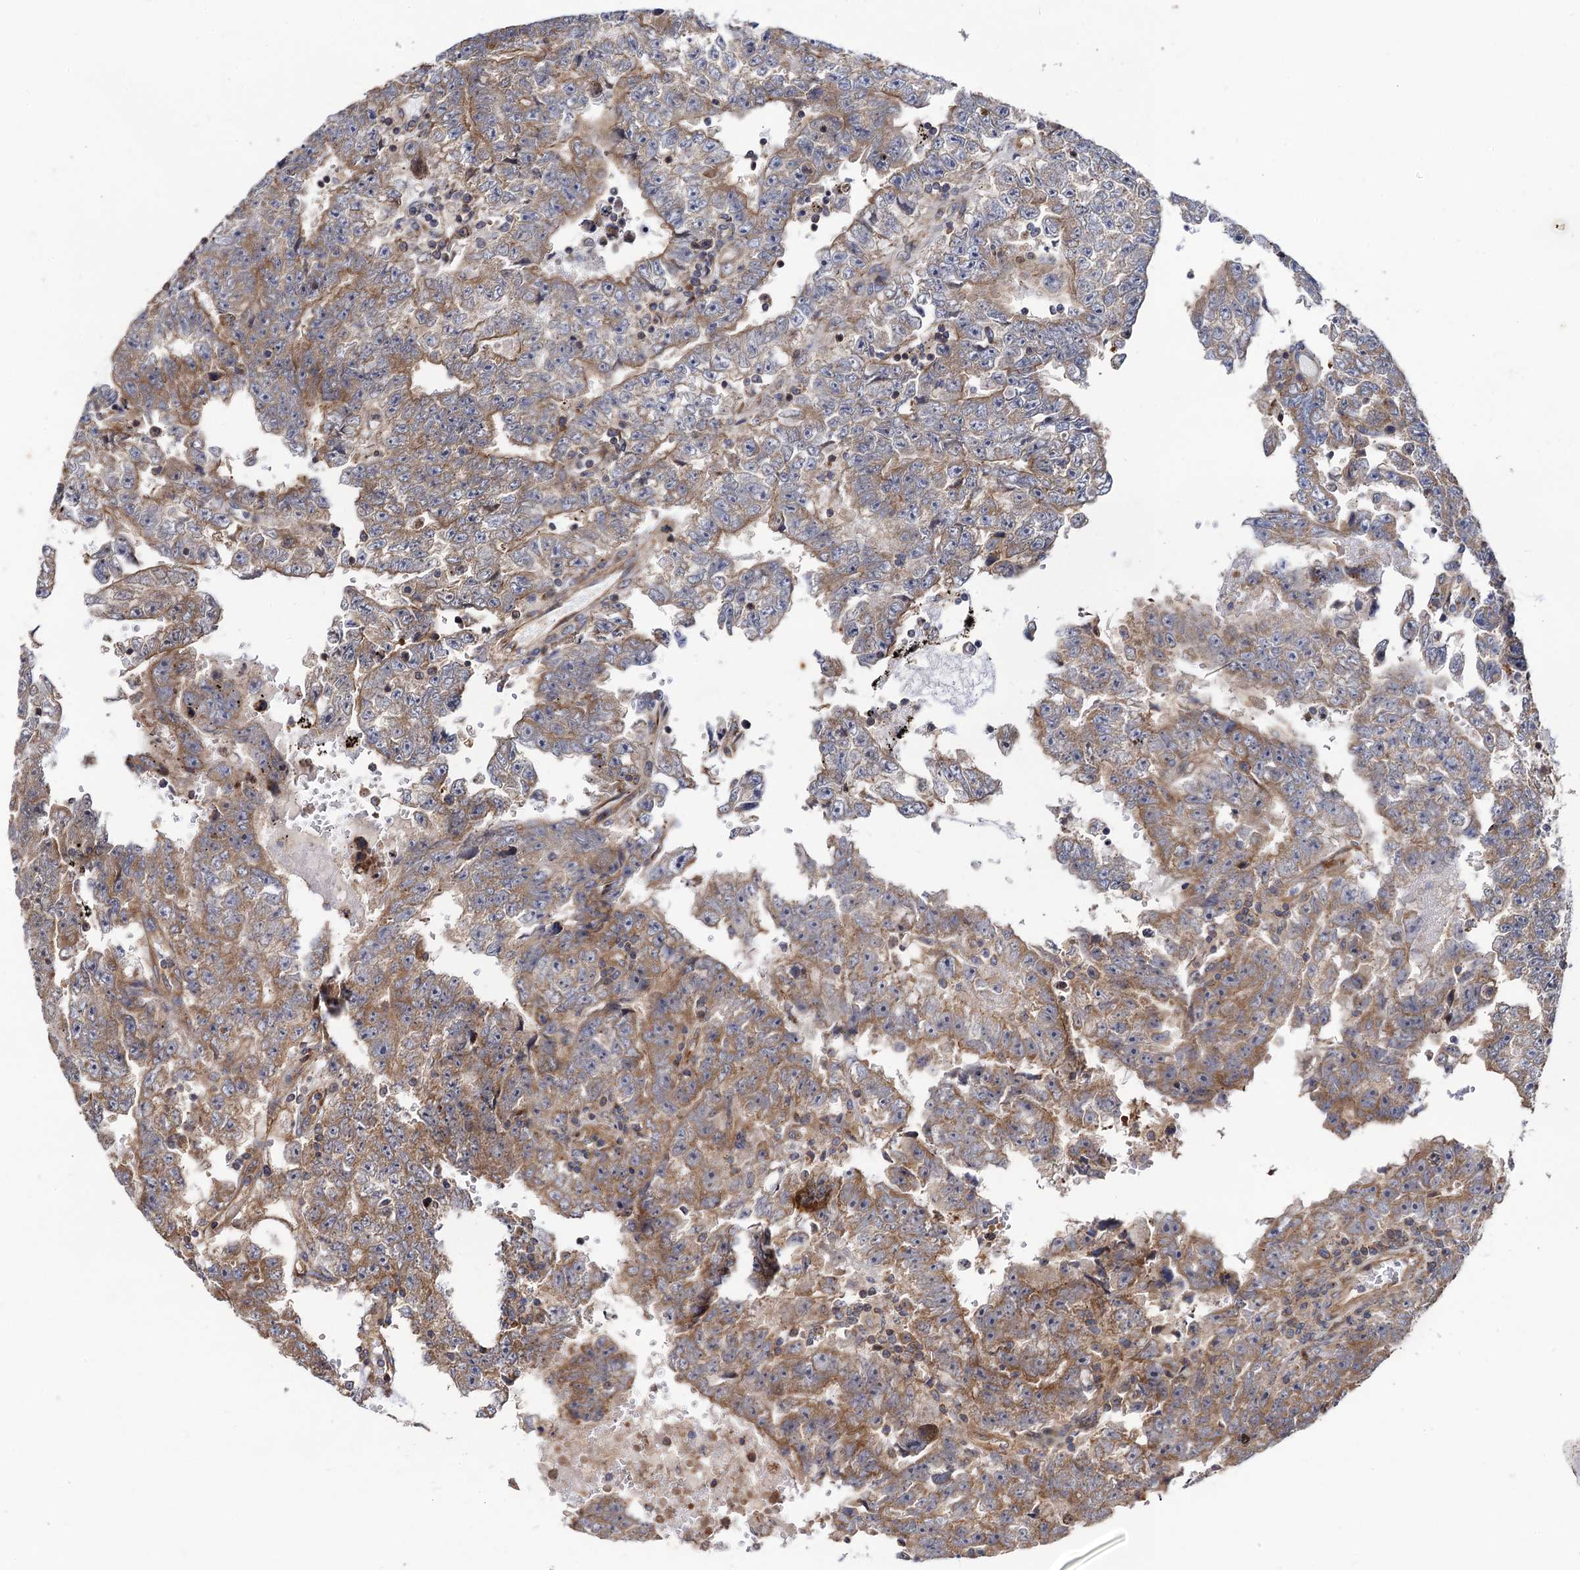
{"staining": {"intensity": "moderate", "quantity": "25%-75%", "location": "cytoplasmic/membranous"}, "tissue": "testis cancer", "cell_type": "Tumor cells", "image_type": "cancer", "snomed": [{"axis": "morphology", "description": "Carcinoma, Embryonal, NOS"}, {"axis": "topography", "description": "Testis"}], "caption": "Immunohistochemical staining of human testis cancer exhibits medium levels of moderate cytoplasmic/membranous positivity in approximately 25%-75% of tumor cells. (DAB (3,3'-diaminobenzidine) IHC, brown staining for protein, blue staining for nuclei).", "gene": "DYDC1", "patient": {"sex": "male", "age": 25}}